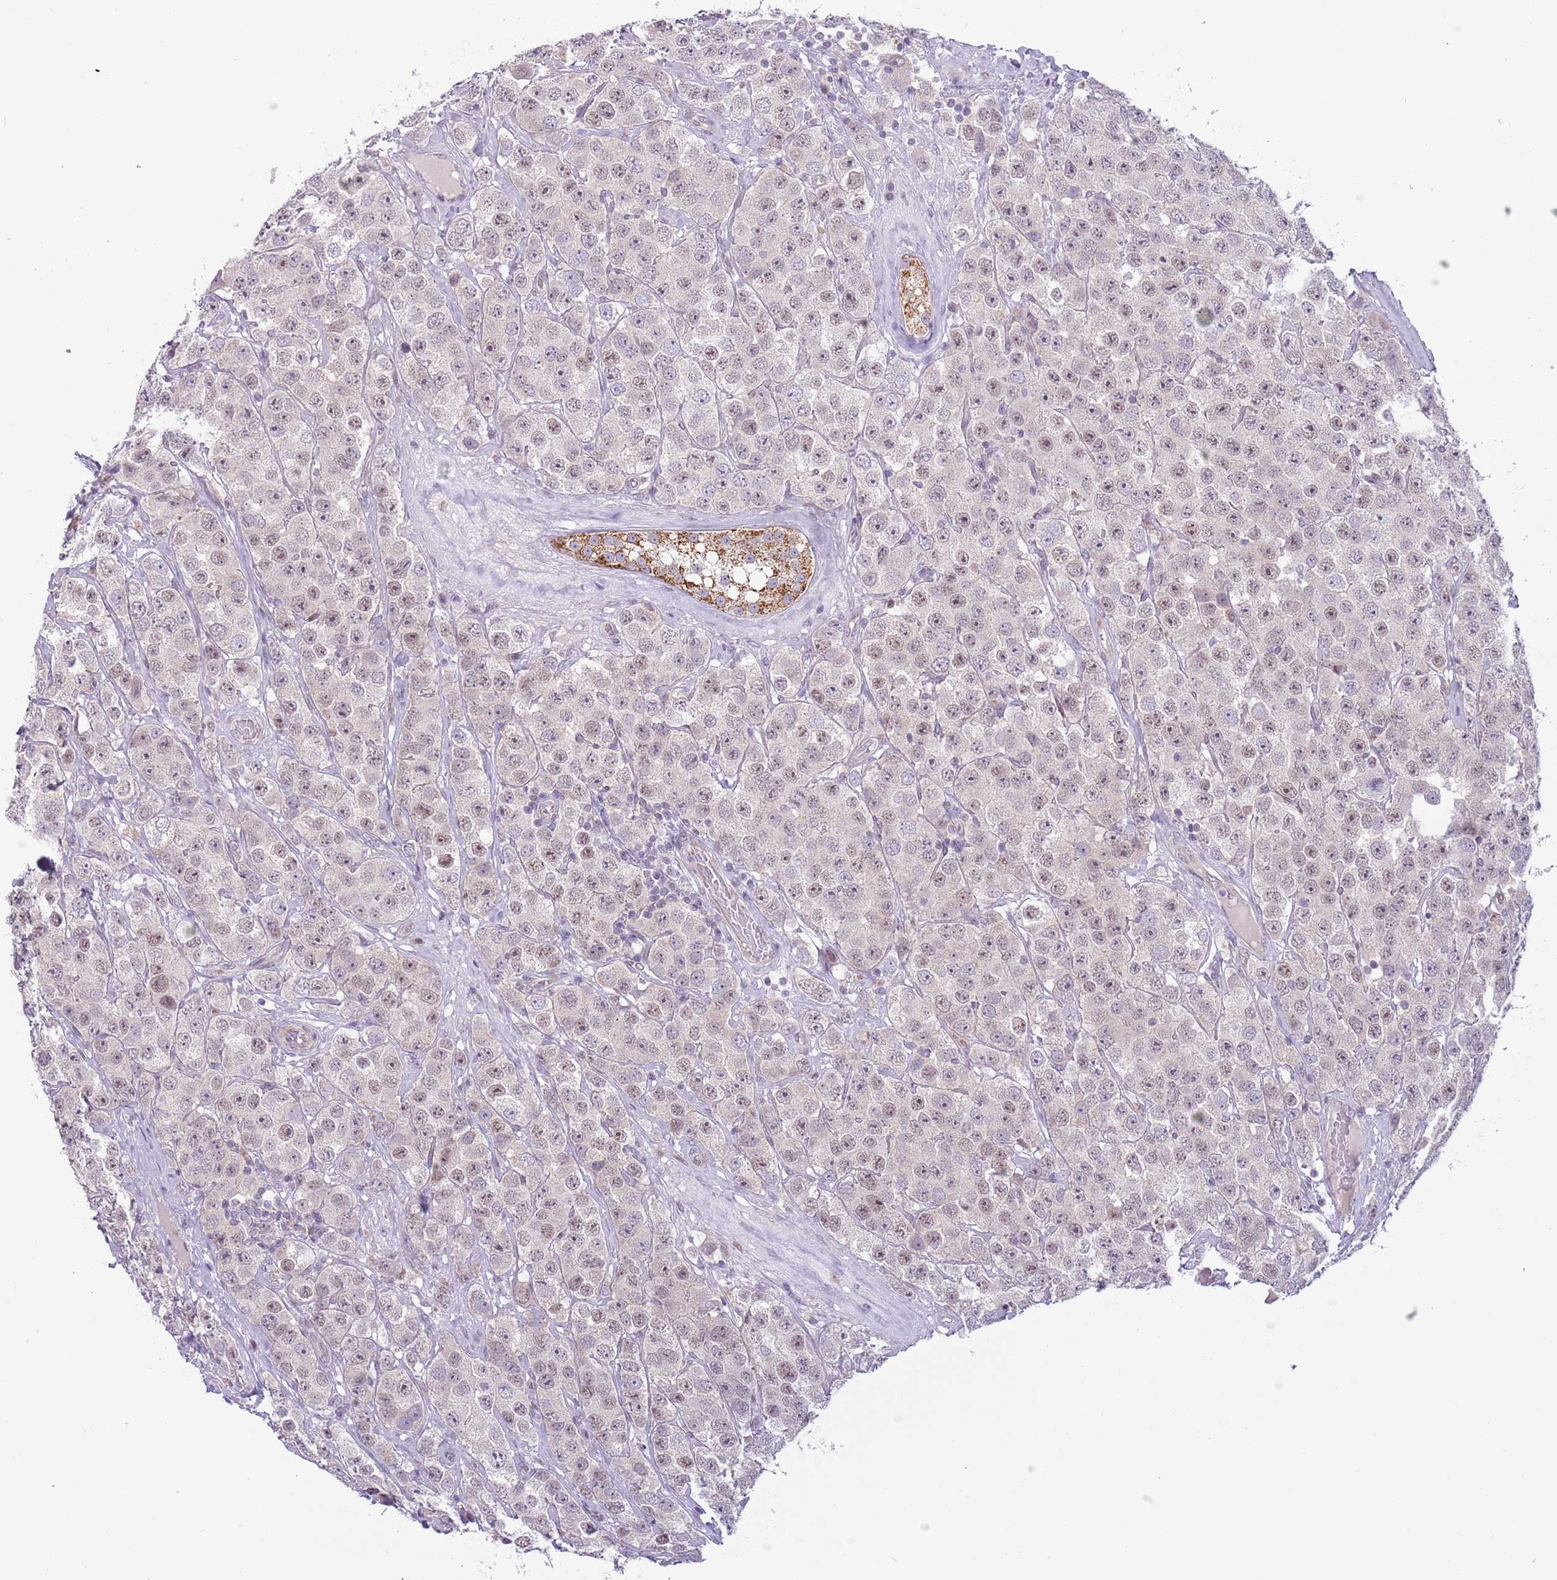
{"staining": {"intensity": "weak", "quantity": "25%-75%", "location": "nuclear"}, "tissue": "testis cancer", "cell_type": "Tumor cells", "image_type": "cancer", "snomed": [{"axis": "morphology", "description": "Seminoma, NOS"}, {"axis": "topography", "description": "Testis"}], "caption": "About 25%-75% of tumor cells in human seminoma (testis) reveal weak nuclear protein expression as visualized by brown immunohistochemical staining.", "gene": "MLLT11", "patient": {"sex": "male", "age": 28}}